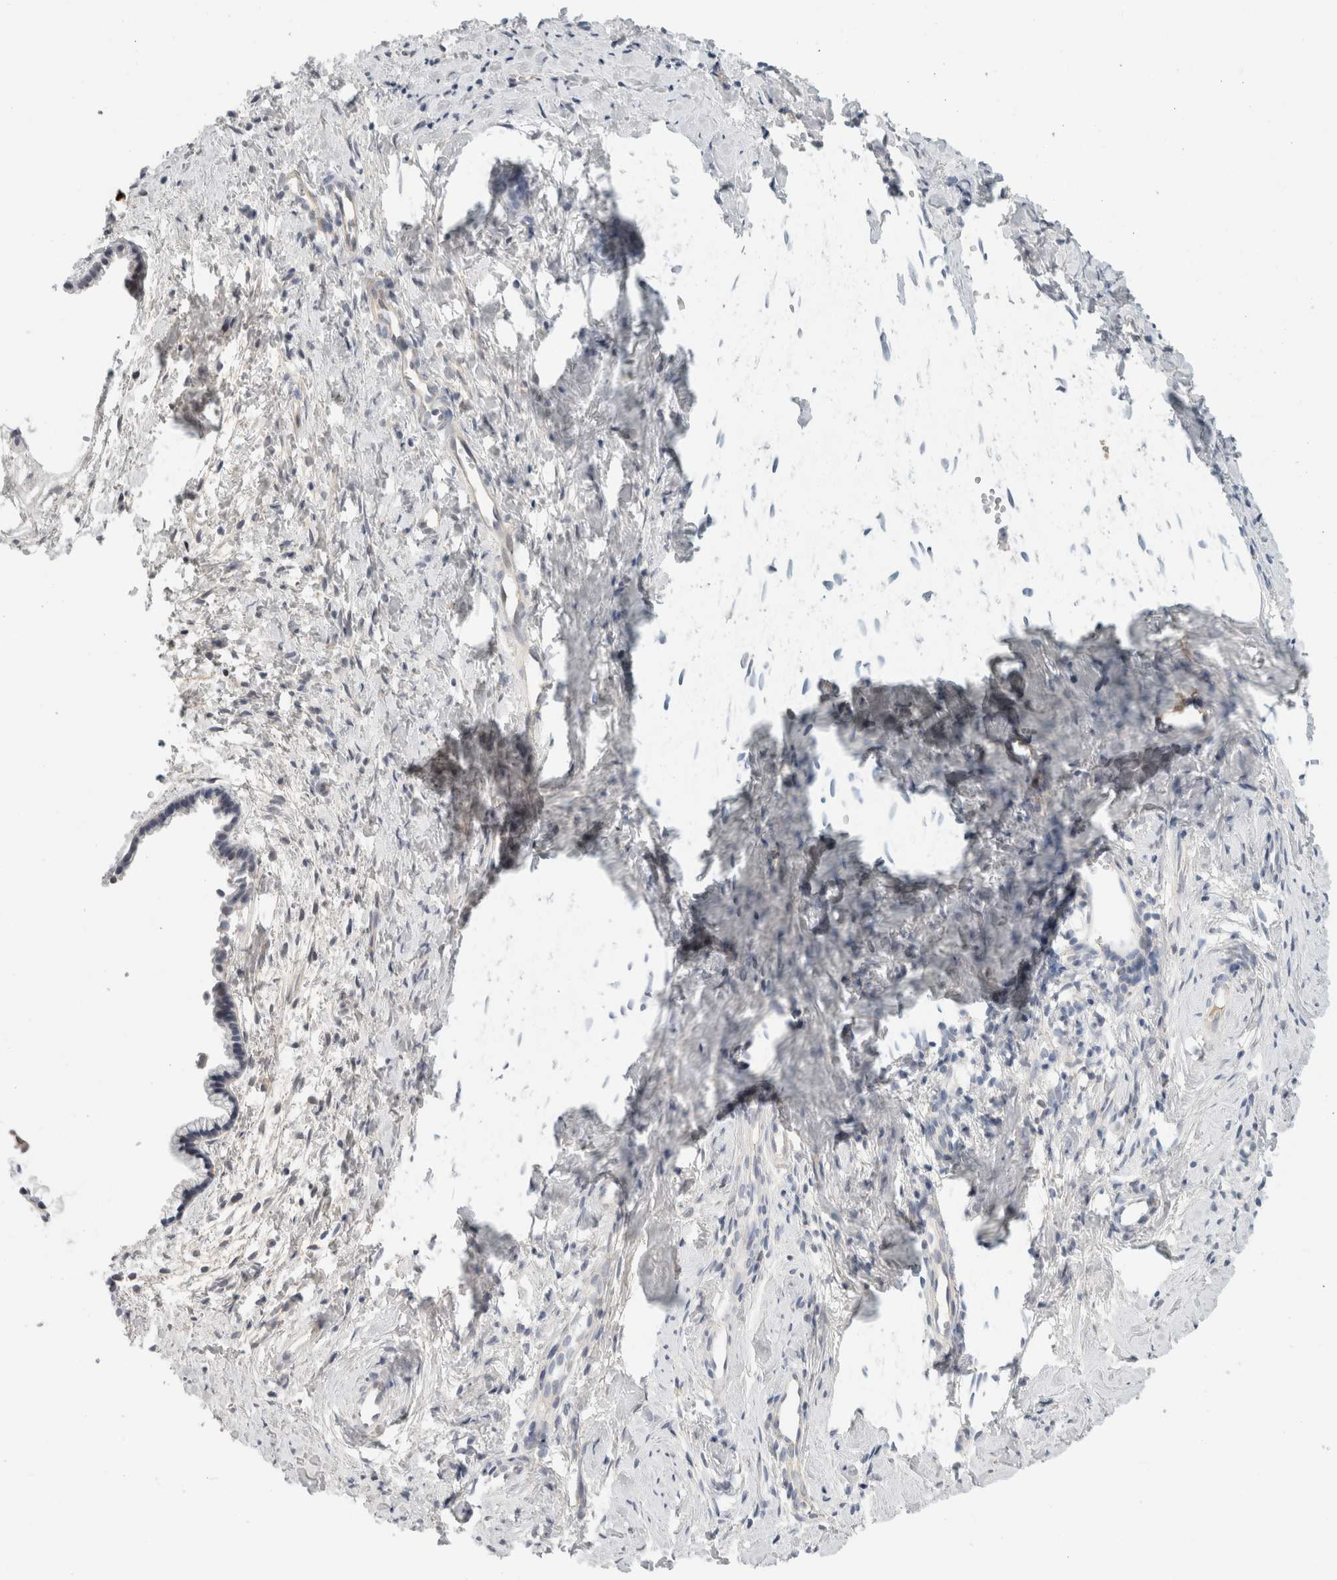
{"staining": {"intensity": "negative", "quantity": "none", "location": "none"}, "tissue": "cervix", "cell_type": "Glandular cells", "image_type": "normal", "snomed": [{"axis": "morphology", "description": "Normal tissue, NOS"}, {"axis": "topography", "description": "Cervix"}], "caption": "A high-resolution micrograph shows IHC staining of unremarkable cervix, which shows no significant positivity in glandular cells.", "gene": "HCN3", "patient": {"sex": "female", "age": 75}}